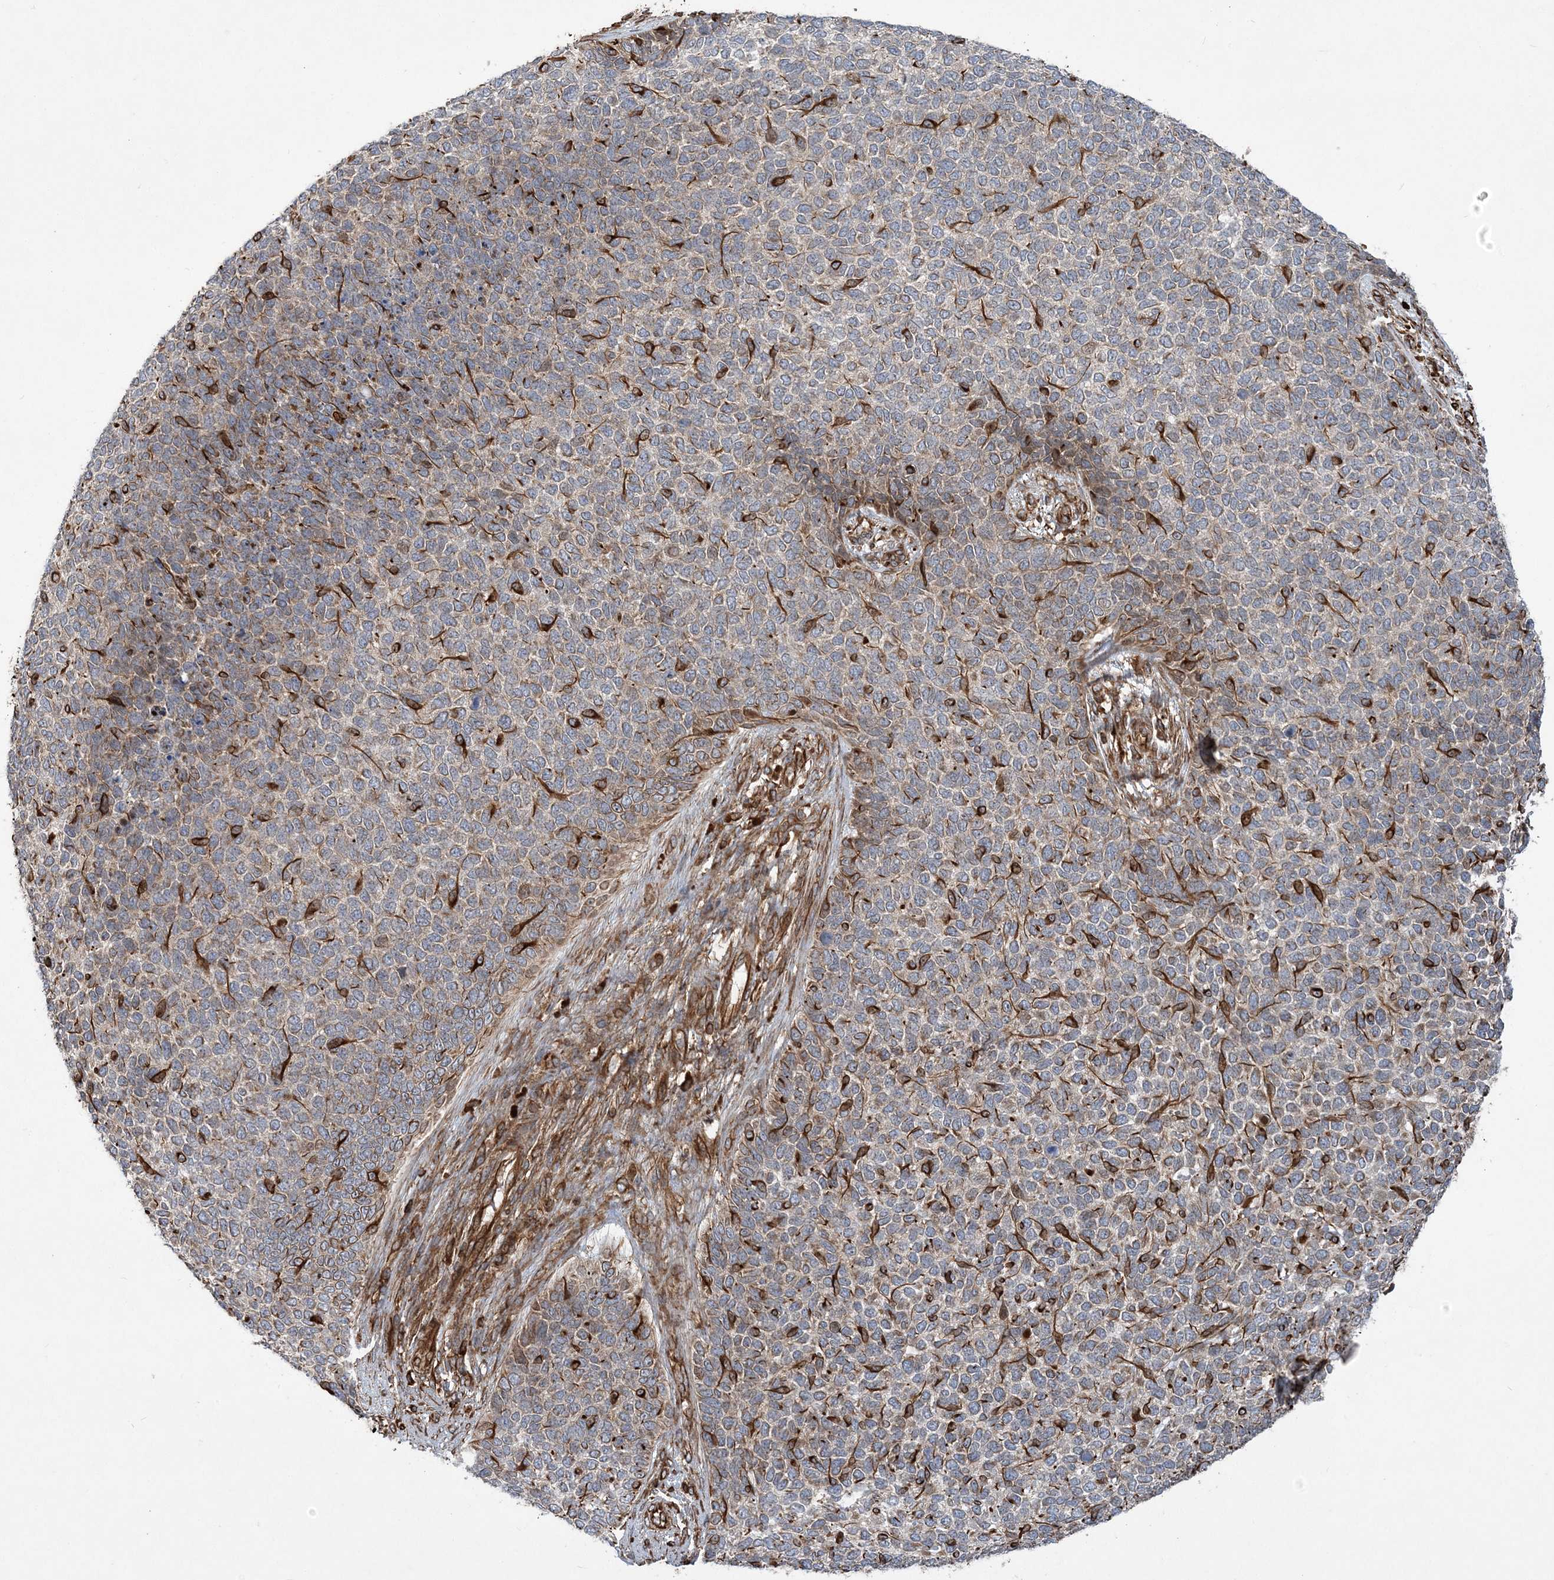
{"staining": {"intensity": "weak", "quantity": "<25%", "location": "cytoplasmic/membranous"}, "tissue": "skin cancer", "cell_type": "Tumor cells", "image_type": "cancer", "snomed": [{"axis": "morphology", "description": "Basal cell carcinoma"}, {"axis": "topography", "description": "Skin"}], "caption": "Tumor cells are negative for protein expression in human skin cancer.", "gene": "FAM114A2", "patient": {"sex": "female", "age": 84}}